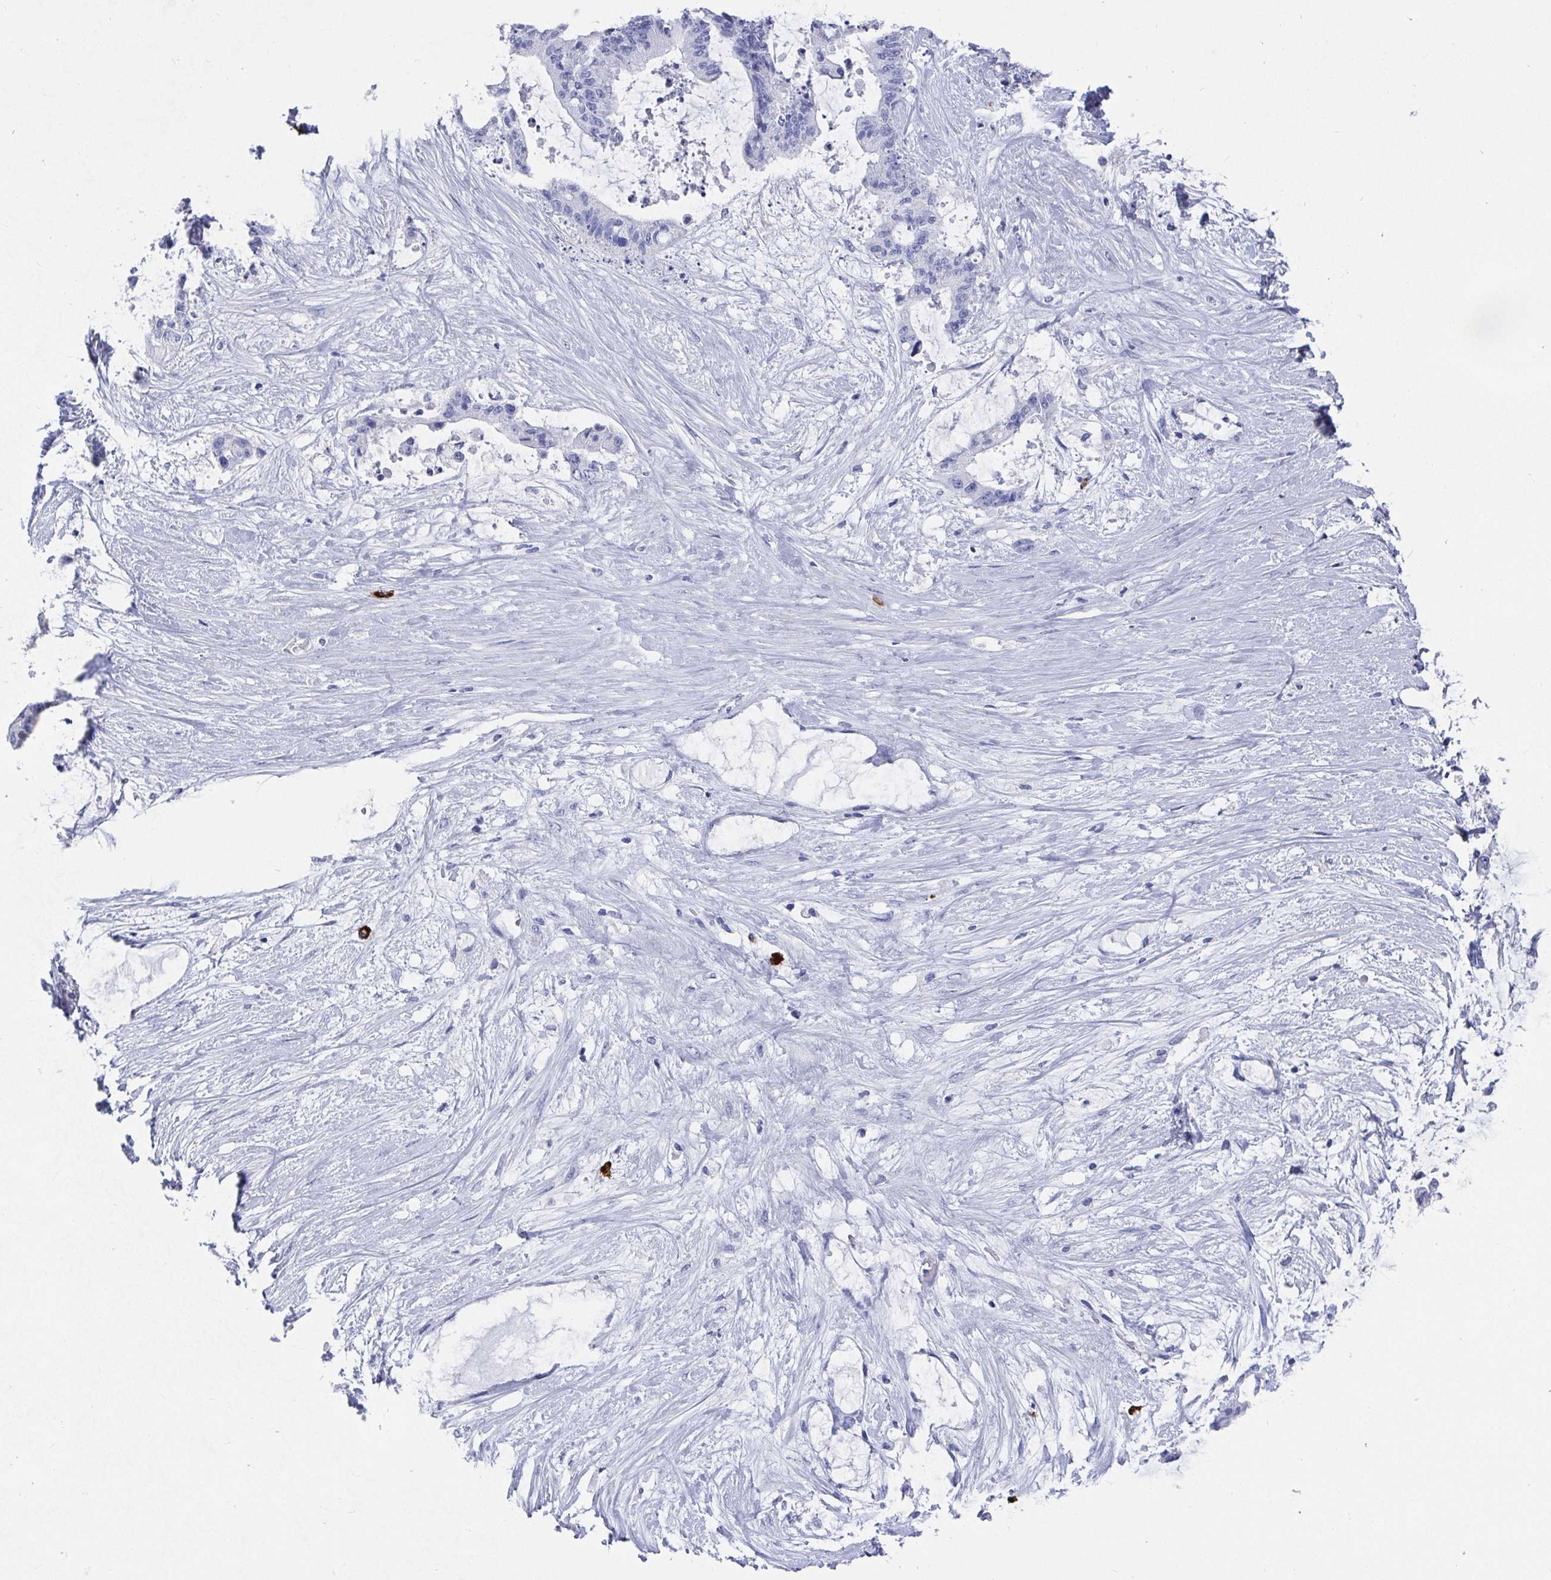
{"staining": {"intensity": "negative", "quantity": "none", "location": "none"}, "tissue": "liver cancer", "cell_type": "Tumor cells", "image_type": "cancer", "snomed": [{"axis": "morphology", "description": "Normal tissue, NOS"}, {"axis": "morphology", "description": "Cholangiocarcinoma"}, {"axis": "topography", "description": "Liver"}, {"axis": "topography", "description": "Peripheral nerve tissue"}], "caption": "Histopathology image shows no protein expression in tumor cells of cholangiocarcinoma (liver) tissue. Brightfield microscopy of immunohistochemistry stained with DAB (brown) and hematoxylin (blue), captured at high magnification.", "gene": "GRIA1", "patient": {"sex": "female", "age": 73}}